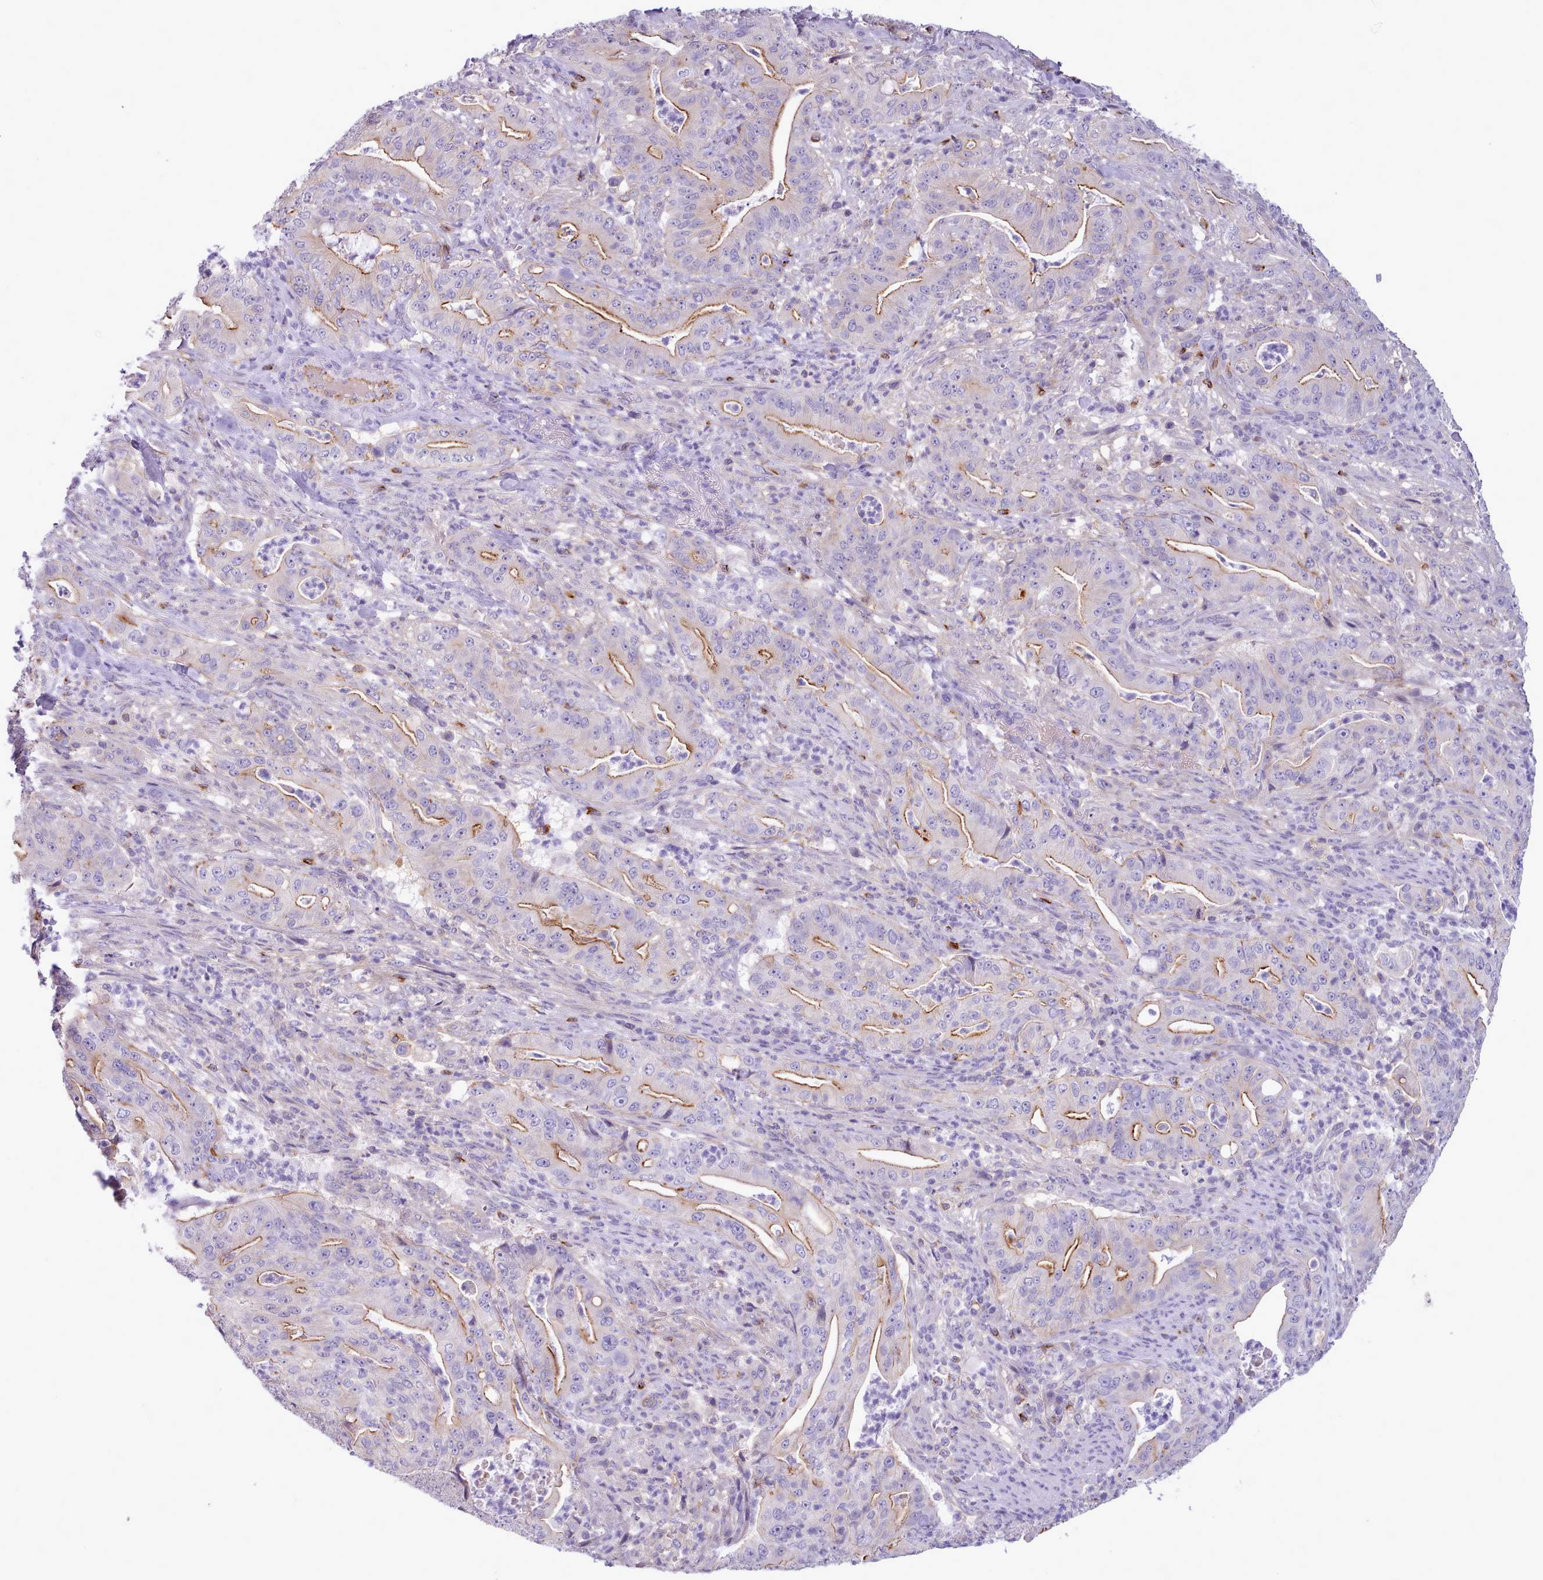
{"staining": {"intensity": "moderate", "quantity": "25%-75%", "location": "cytoplasmic/membranous"}, "tissue": "pancreatic cancer", "cell_type": "Tumor cells", "image_type": "cancer", "snomed": [{"axis": "morphology", "description": "Adenocarcinoma, NOS"}, {"axis": "topography", "description": "Pancreas"}], "caption": "Immunohistochemistry (IHC) micrograph of neoplastic tissue: pancreatic cancer stained using IHC exhibits medium levels of moderate protein expression localized specifically in the cytoplasmic/membranous of tumor cells, appearing as a cytoplasmic/membranous brown color.", "gene": "CYP2A13", "patient": {"sex": "male", "age": 71}}